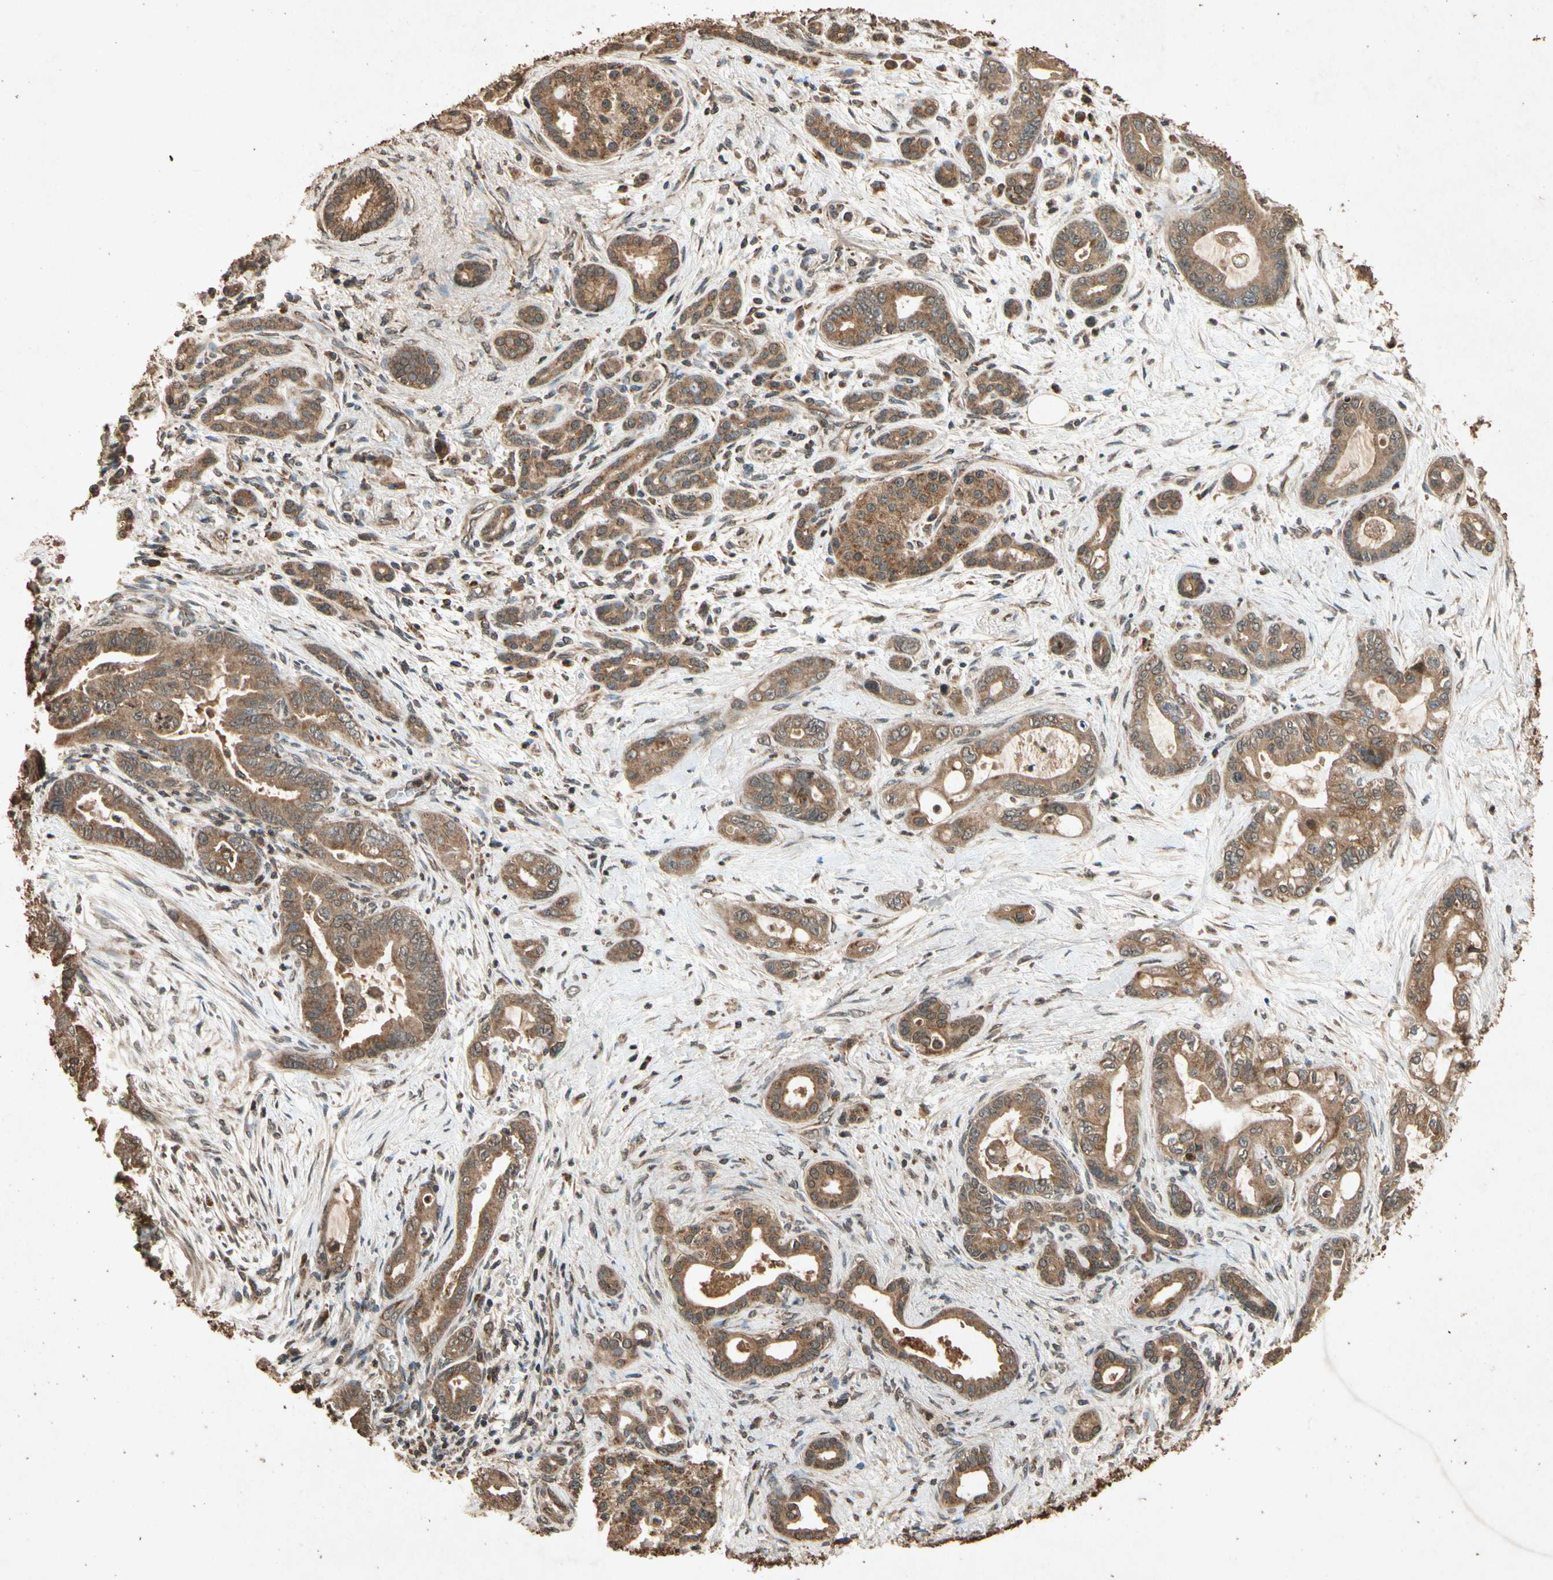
{"staining": {"intensity": "moderate", "quantity": ">75%", "location": "cytoplasmic/membranous"}, "tissue": "pancreatic cancer", "cell_type": "Tumor cells", "image_type": "cancer", "snomed": [{"axis": "morphology", "description": "Adenocarcinoma, NOS"}, {"axis": "topography", "description": "Pancreas"}], "caption": "Pancreatic adenocarcinoma stained with a brown dye exhibits moderate cytoplasmic/membranous positive expression in approximately >75% of tumor cells.", "gene": "TXN2", "patient": {"sex": "male", "age": 70}}